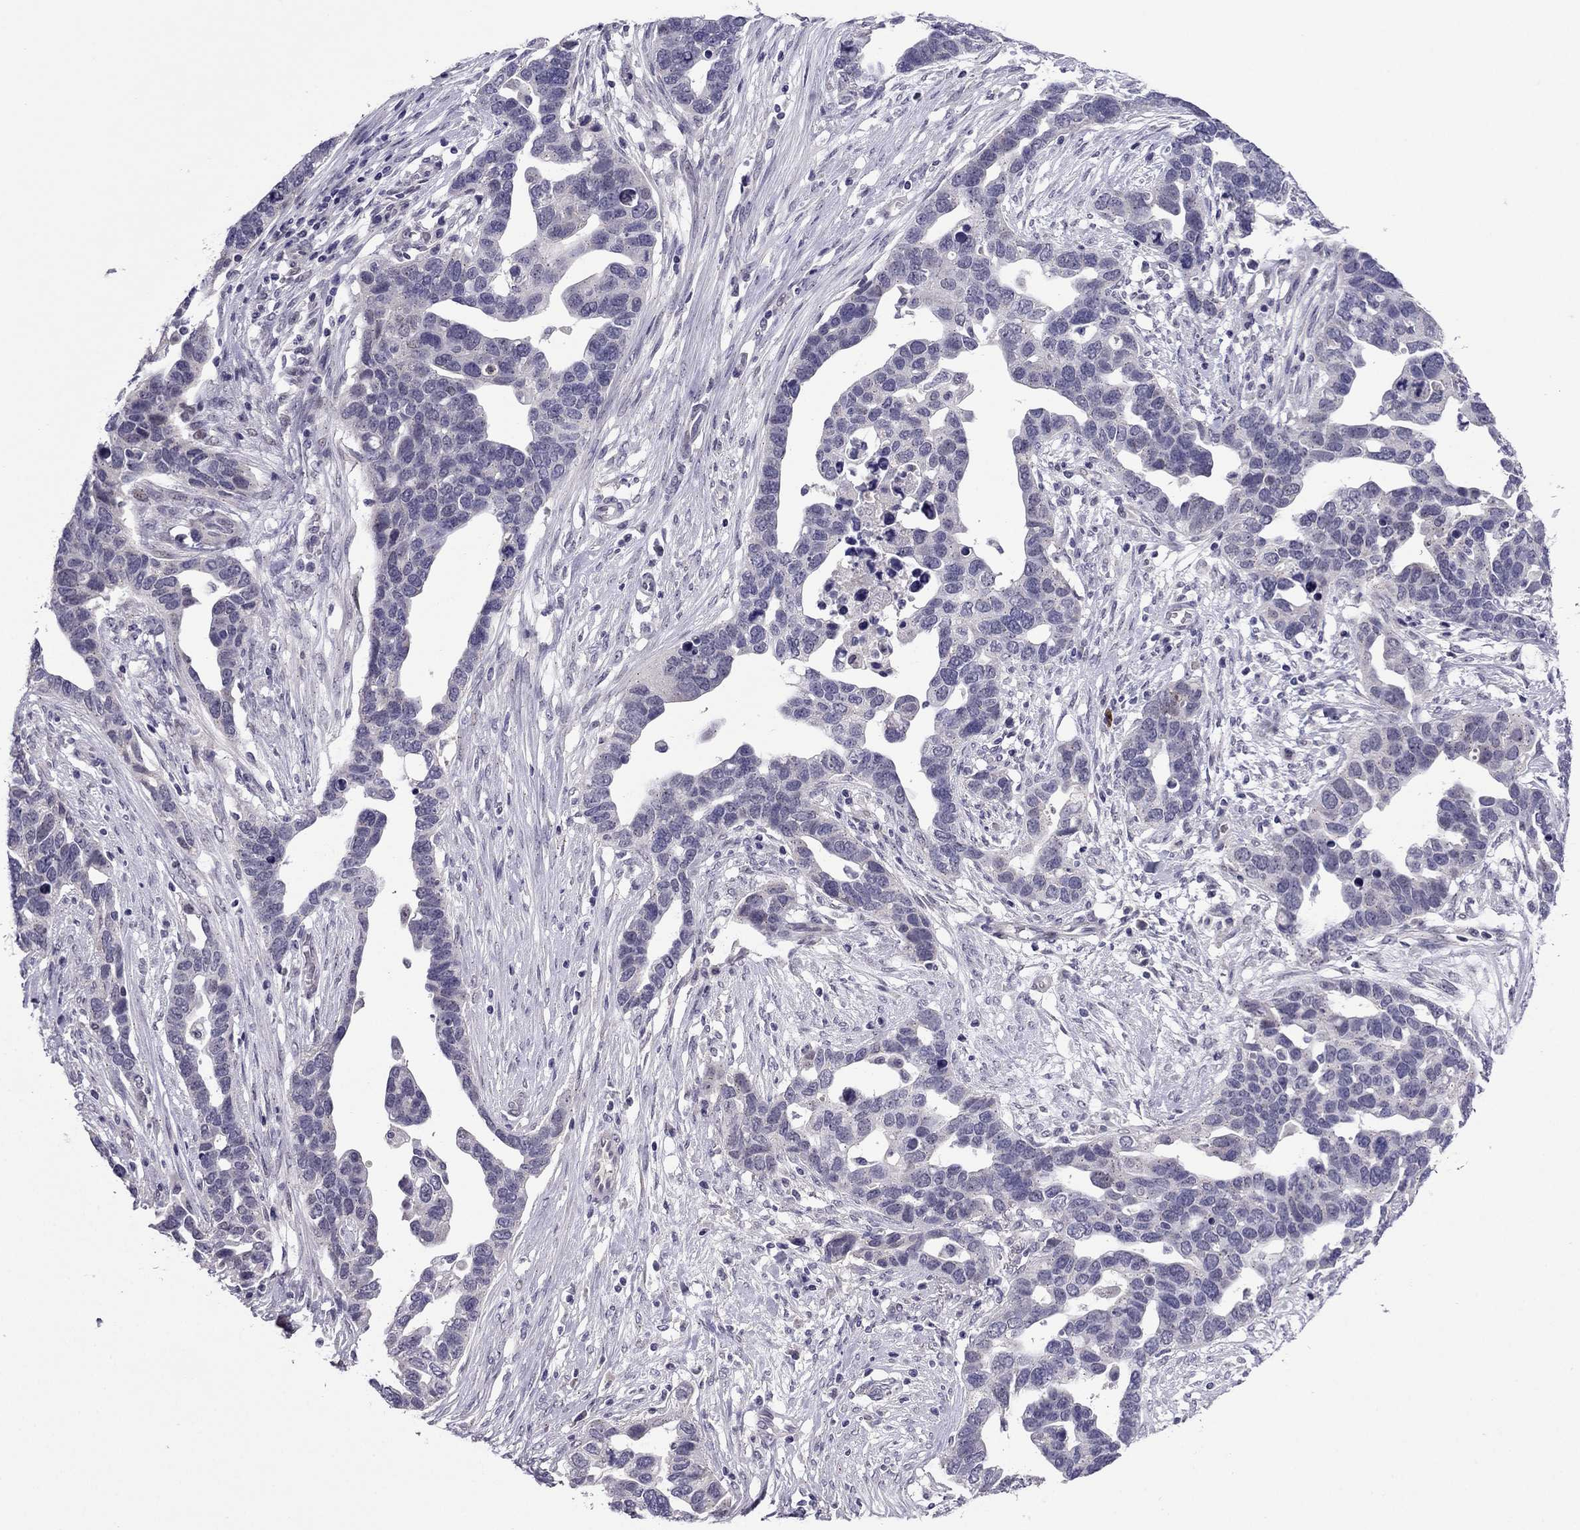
{"staining": {"intensity": "negative", "quantity": "none", "location": "none"}, "tissue": "ovarian cancer", "cell_type": "Tumor cells", "image_type": "cancer", "snomed": [{"axis": "morphology", "description": "Cystadenocarcinoma, serous, NOS"}, {"axis": "topography", "description": "Ovary"}], "caption": "Protein analysis of serous cystadenocarcinoma (ovarian) reveals no significant positivity in tumor cells. The staining was performed using DAB to visualize the protein expression in brown, while the nuclei were stained in blue with hematoxylin (Magnification: 20x).", "gene": "MYBPH", "patient": {"sex": "female", "age": 54}}